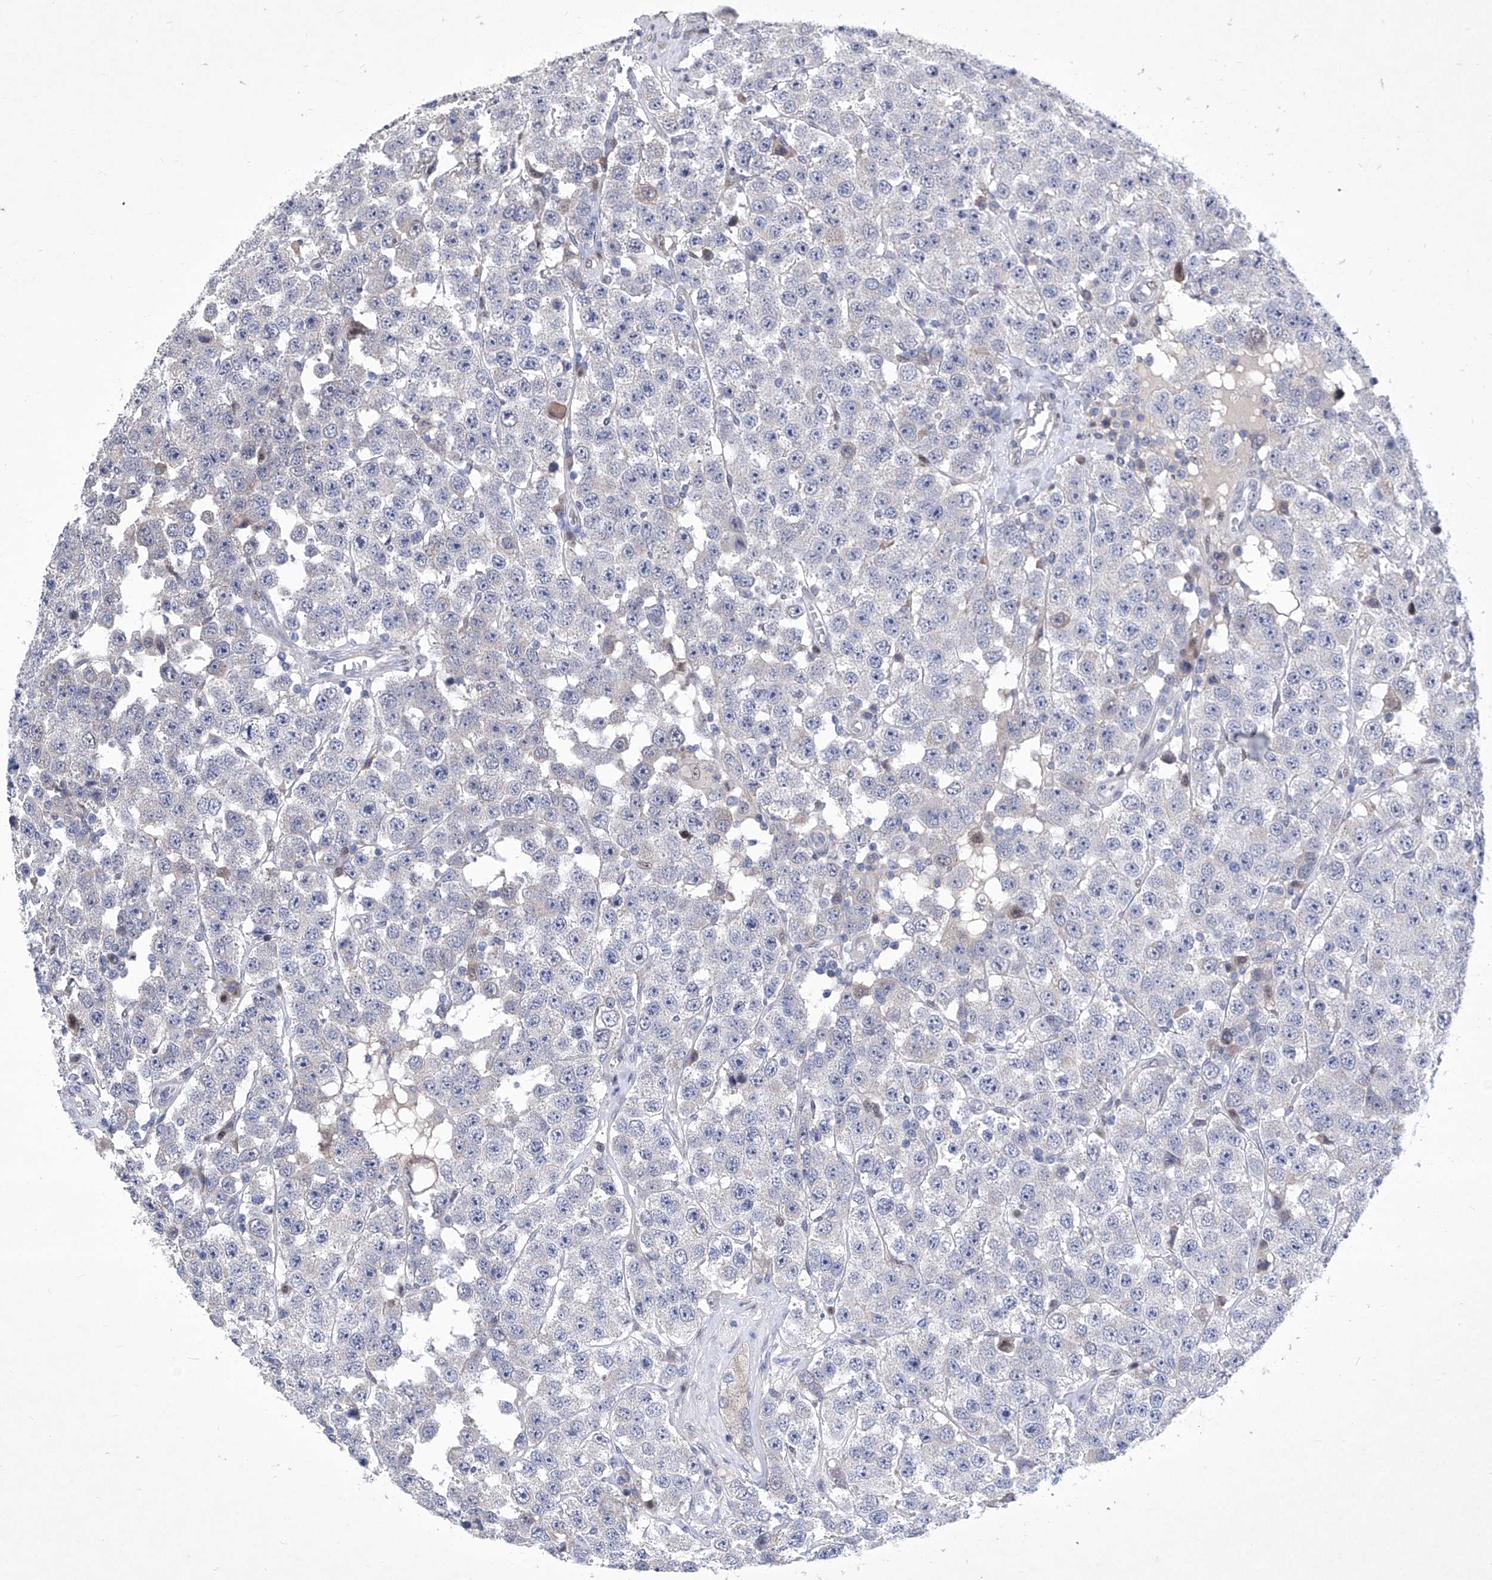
{"staining": {"intensity": "negative", "quantity": "none", "location": "none"}, "tissue": "testis cancer", "cell_type": "Tumor cells", "image_type": "cancer", "snomed": [{"axis": "morphology", "description": "Seminoma, NOS"}, {"axis": "topography", "description": "Testis"}], "caption": "An immunohistochemistry photomicrograph of testis cancer is shown. There is no staining in tumor cells of testis cancer.", "gene": "NUFIP1", "patient": {"sex": "male", "age": 28}}